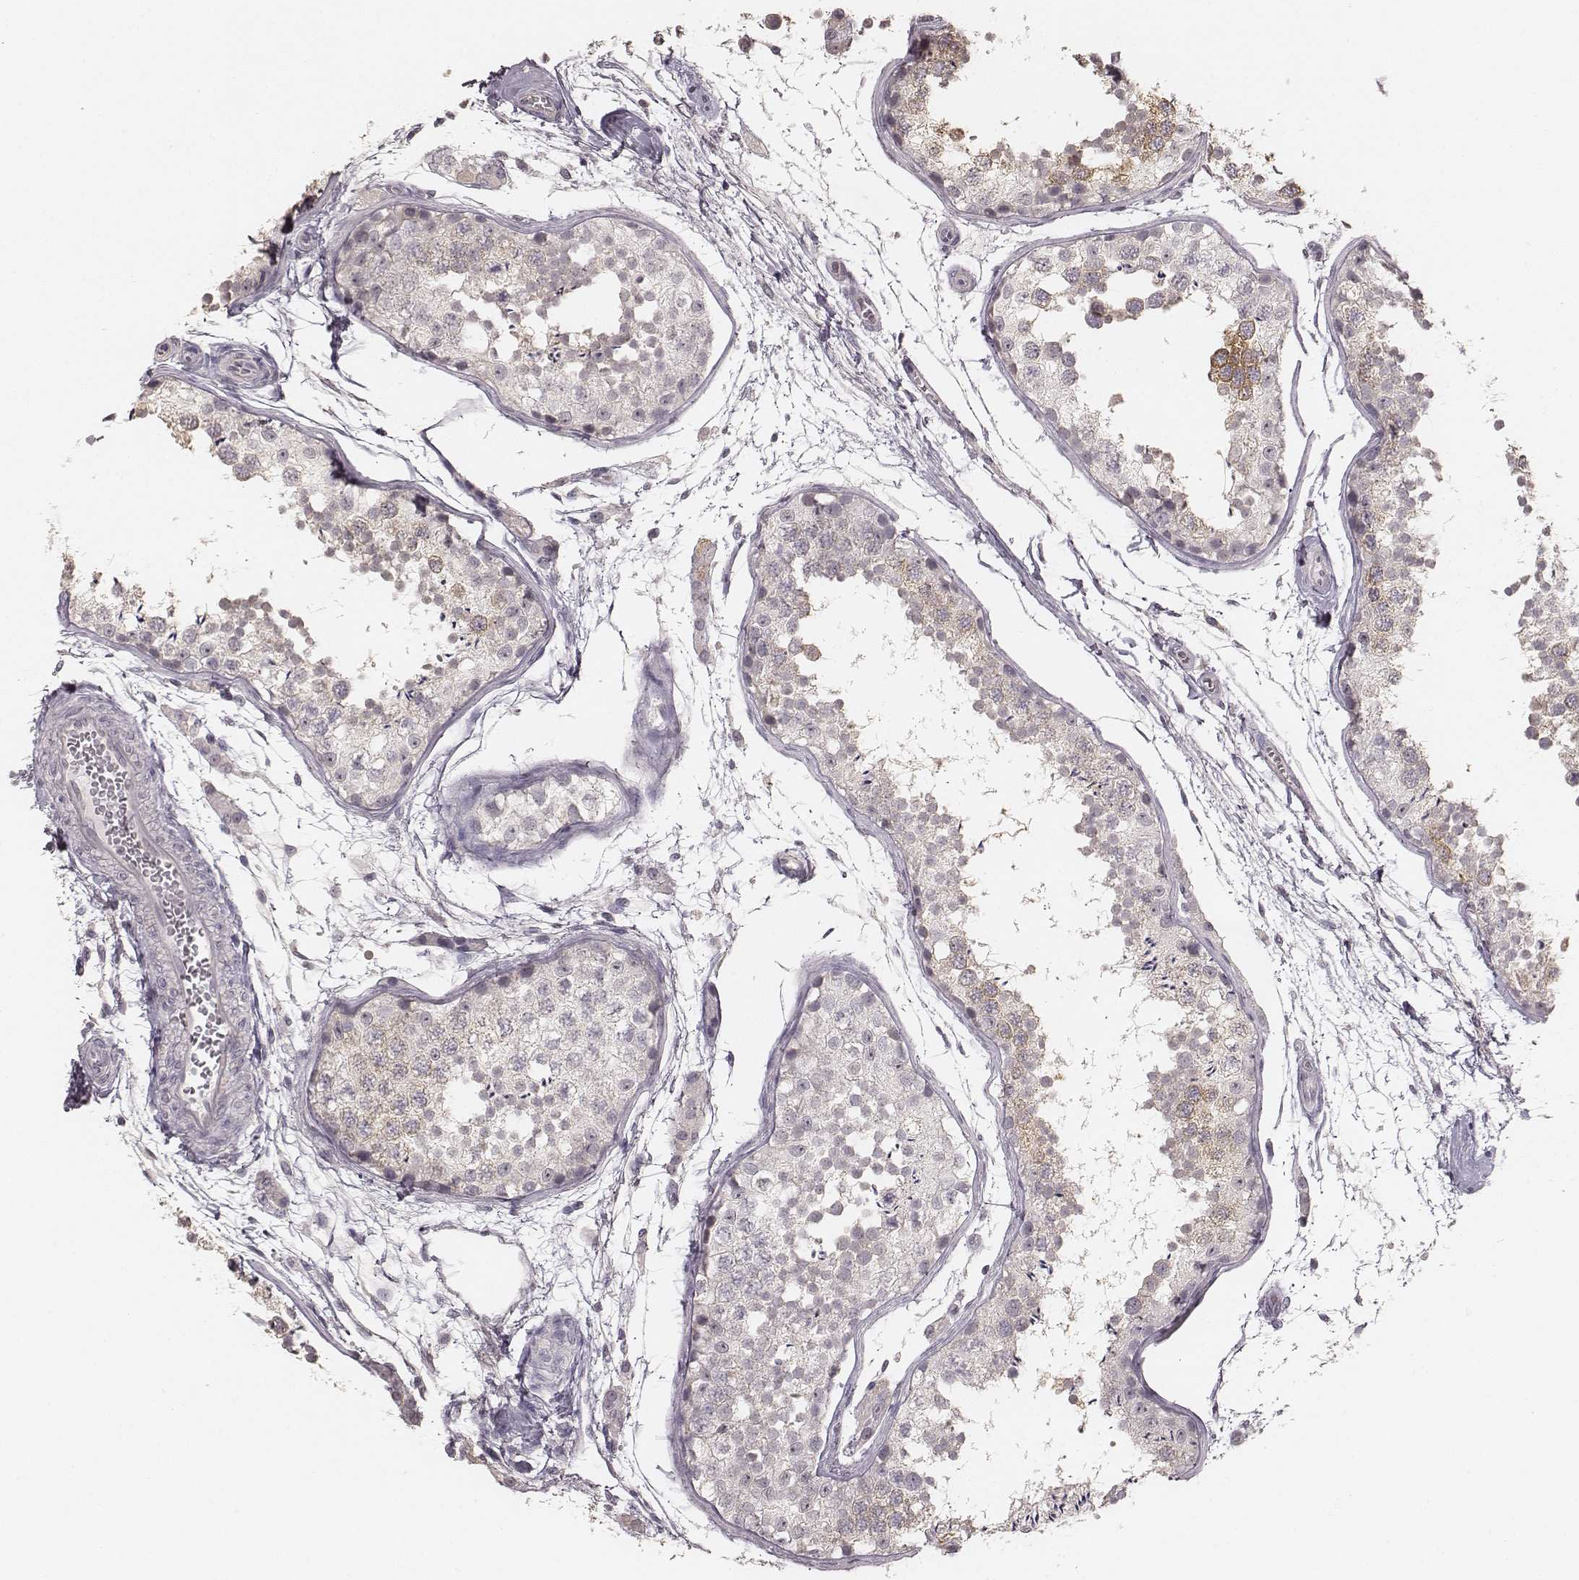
{"staining": {"intensity": "strong", "quantity": "<25%", "location": "cytoplasmic/membranous"}, "tissue": "testis", "cell_type": "Cells in seminiferous ducts", "image_type": "normal", "snomed": [{"axis": "morphology", "description": "Normal tissue, NOS"}, {"axis": "topography", "description": "Testis"}], "caption": "There is medium levels of strong cytoplasmic/membranous expression in cells in seminiferous ducts of benign testis, as demonstrated by immunohistochemical staining (brown color).", "gene": "LY6K", "patient": {"sex": "male", "age": 29}}